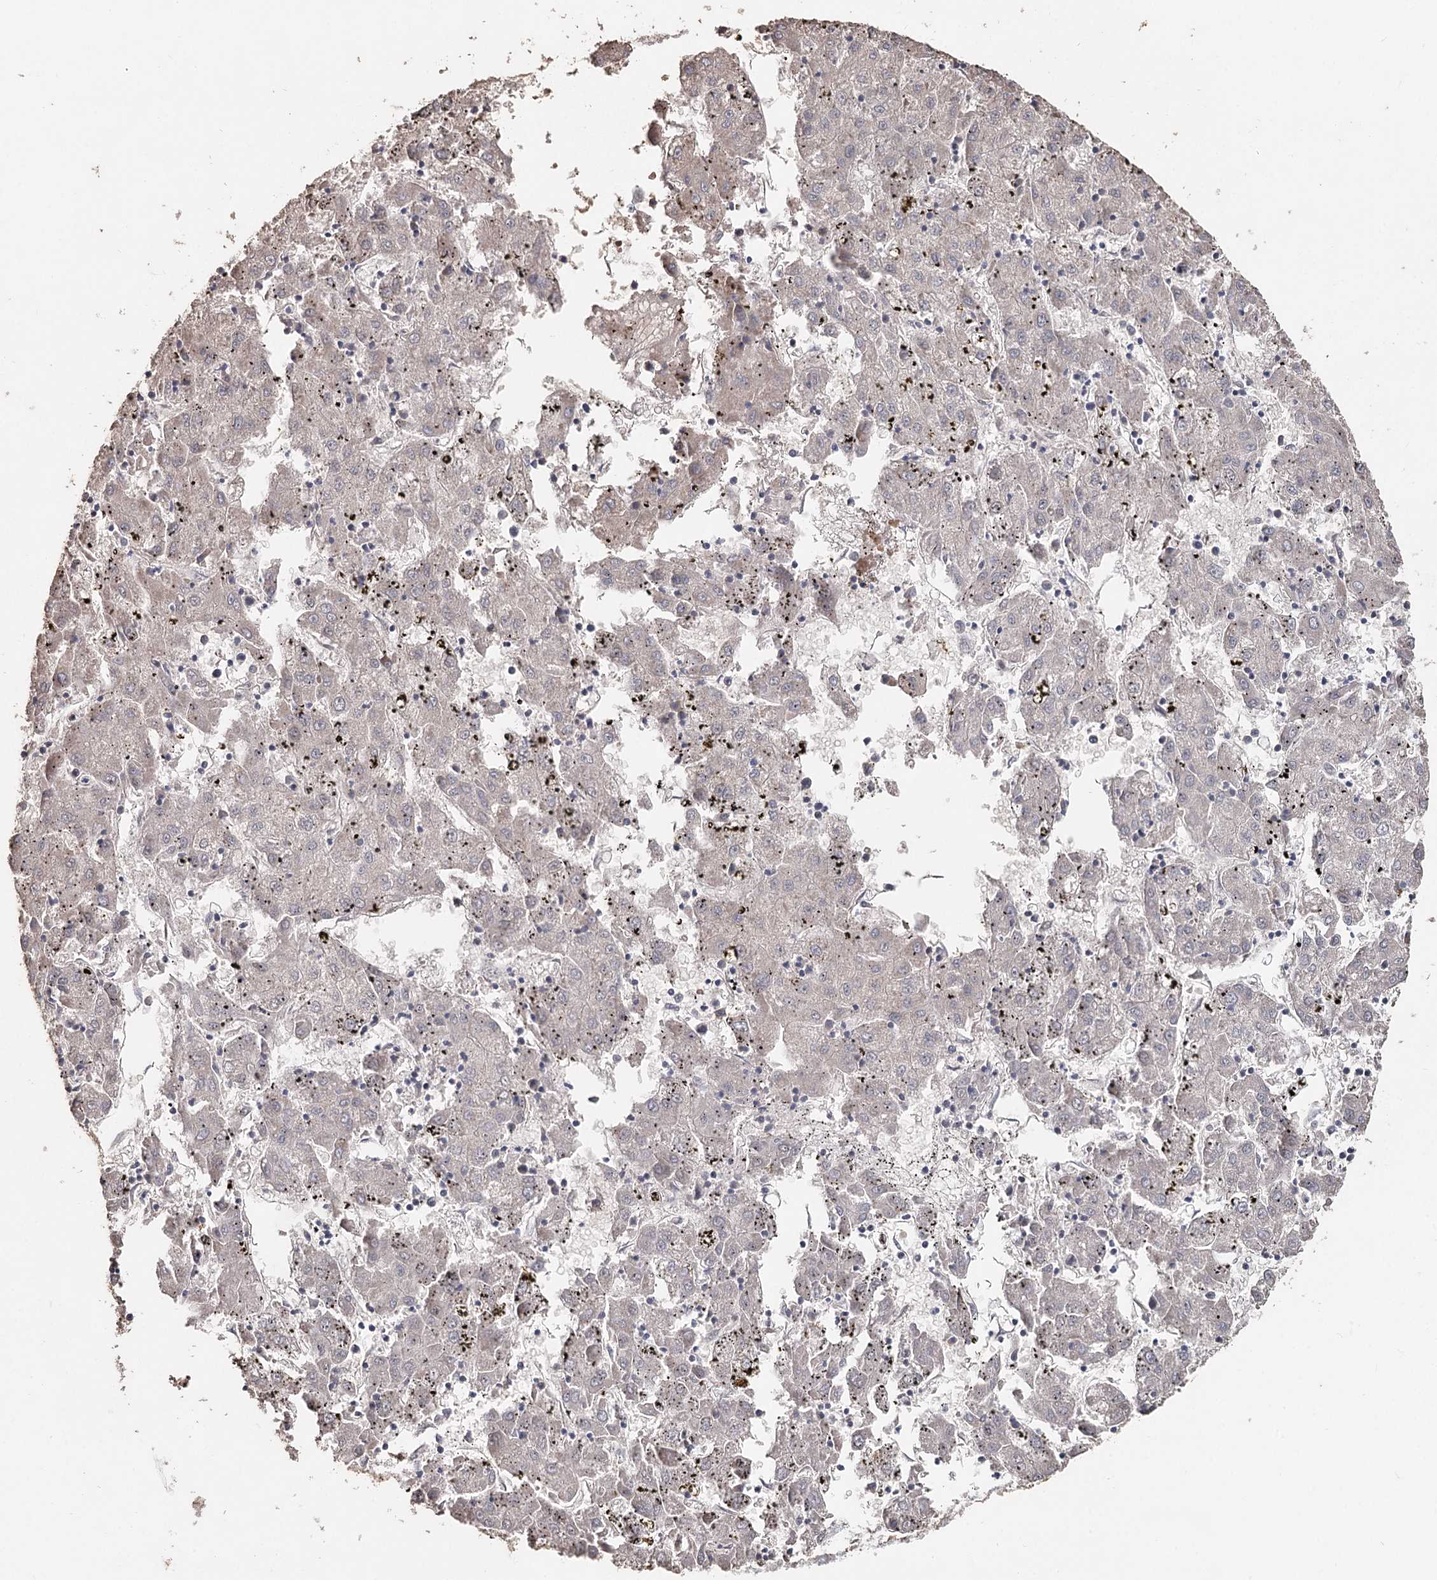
{"staining": {"intensity": "negative", "quantity": "none", "location": "none"}, "tissue": "liver cancer", "cell_type": "Tumor cells", "image_type": "cancer", "snomed": [{"axis": "morphology", "description": "Carcinoma, Hepatocellular, NOS"}, {"axis": "topography", "description": "Liver"}], "caption": "Immunohistochemistry photomicrograph of neoplastic tissue: human liver cancer stained with DAB reveals no significant protein expression in tumor cells.", "gene": "FBXO7", "patient": {"sex": "male", "age": 72}}